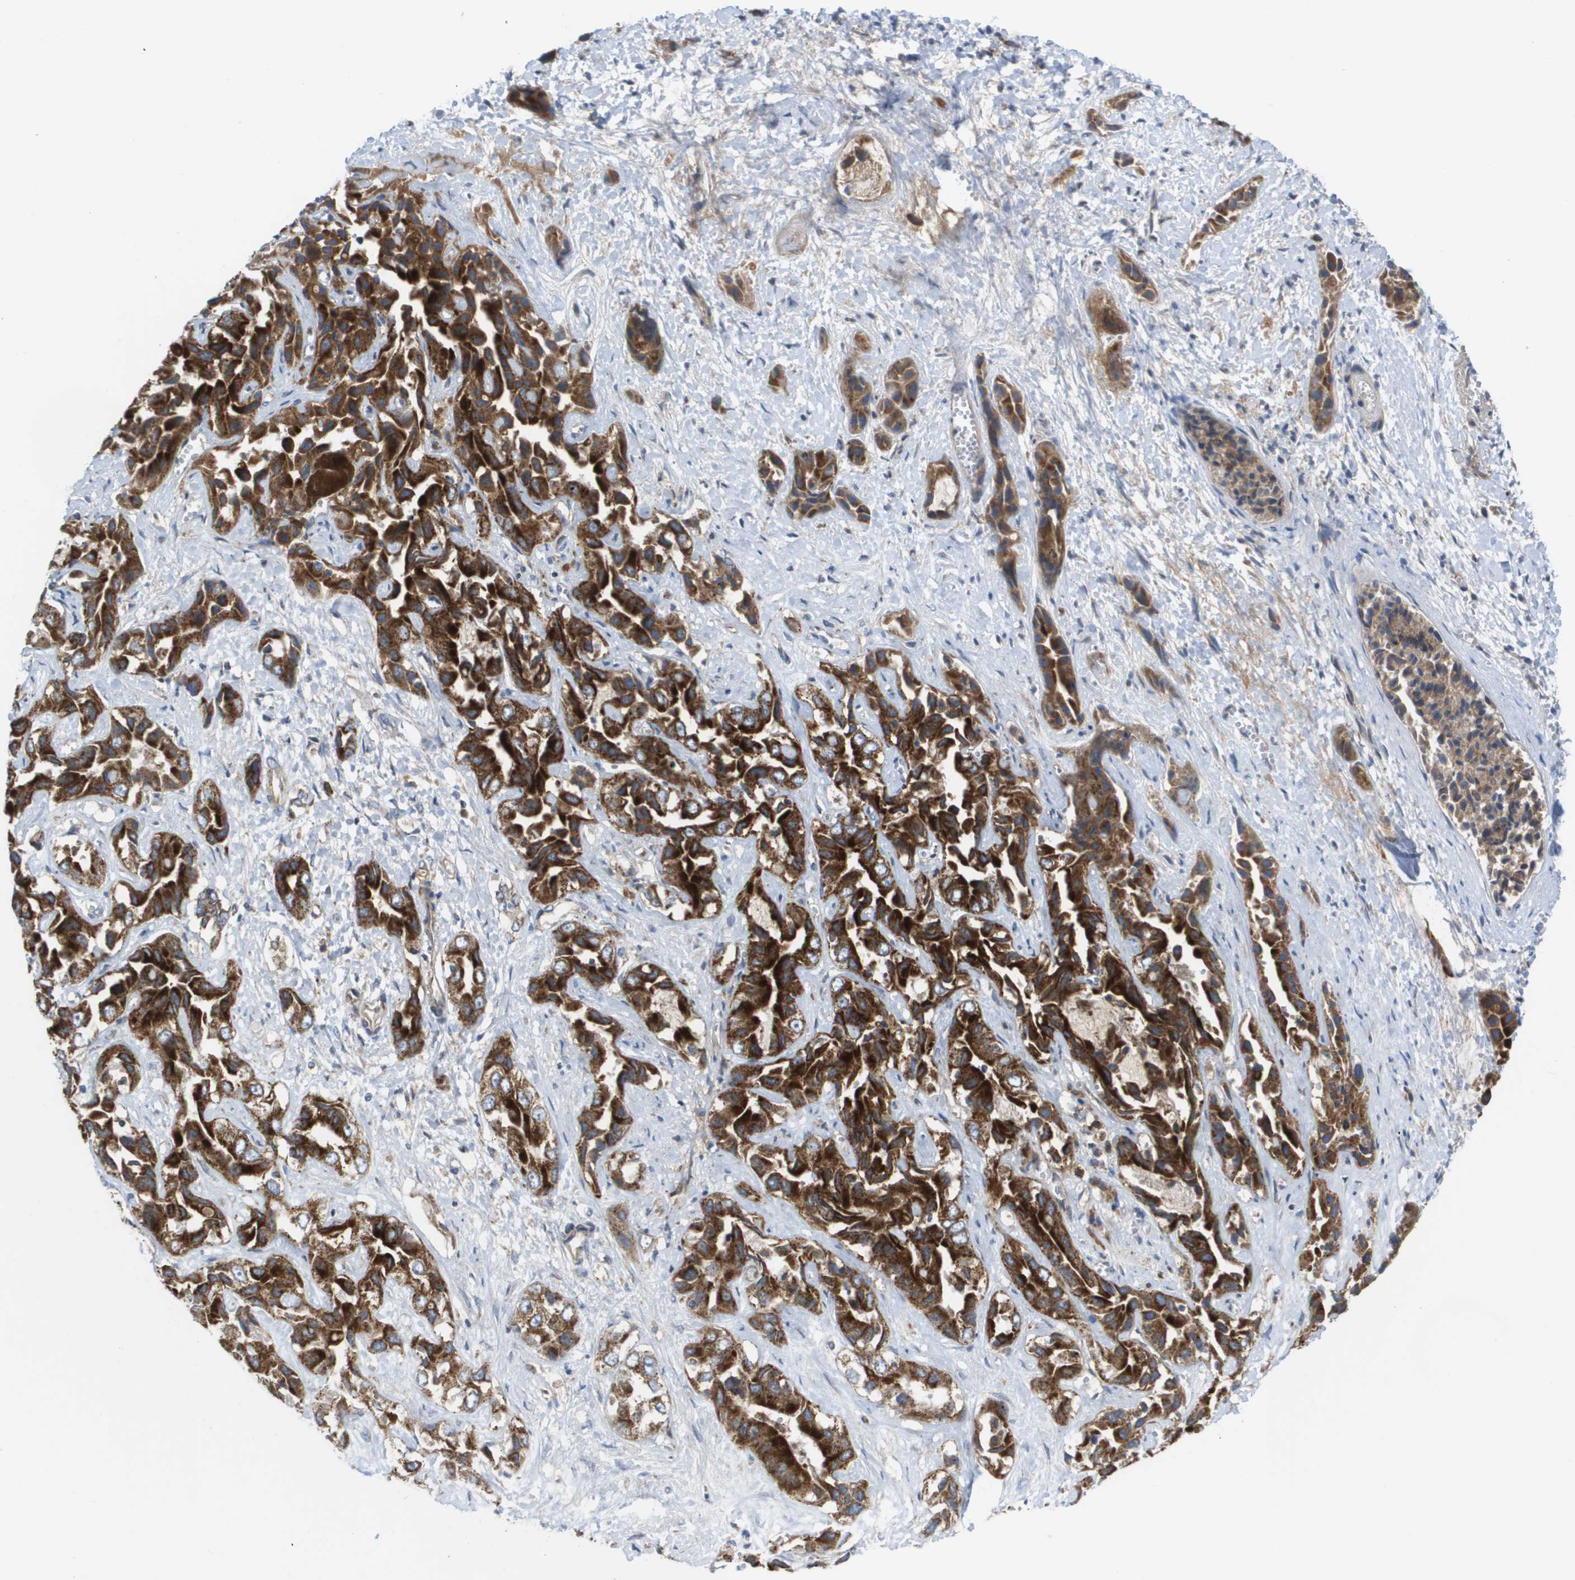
{"staining": {"intensity": "strong", "quantity": ">75%", "location": "cytoplasmic/membranous"}, "tissue": "liver cancer", "cell_type": "Tumor cells", "image_type": "cancer", "snomed": [{"axis": "morphology", "description": "Cholangiocarcinoma"}, {"axis": "topography", "description": "Liver"}], "caption": "Immunohistochemistry (DAB (3,3'-diaminobenzidine)) staining of liver cholangiocarcinoma exhibits strong cytoplasmic/membranous protein expression in approximately >75% of tumor cells.", "gene": "FIS1", "patient": {"sex": "female", "age": 52}}